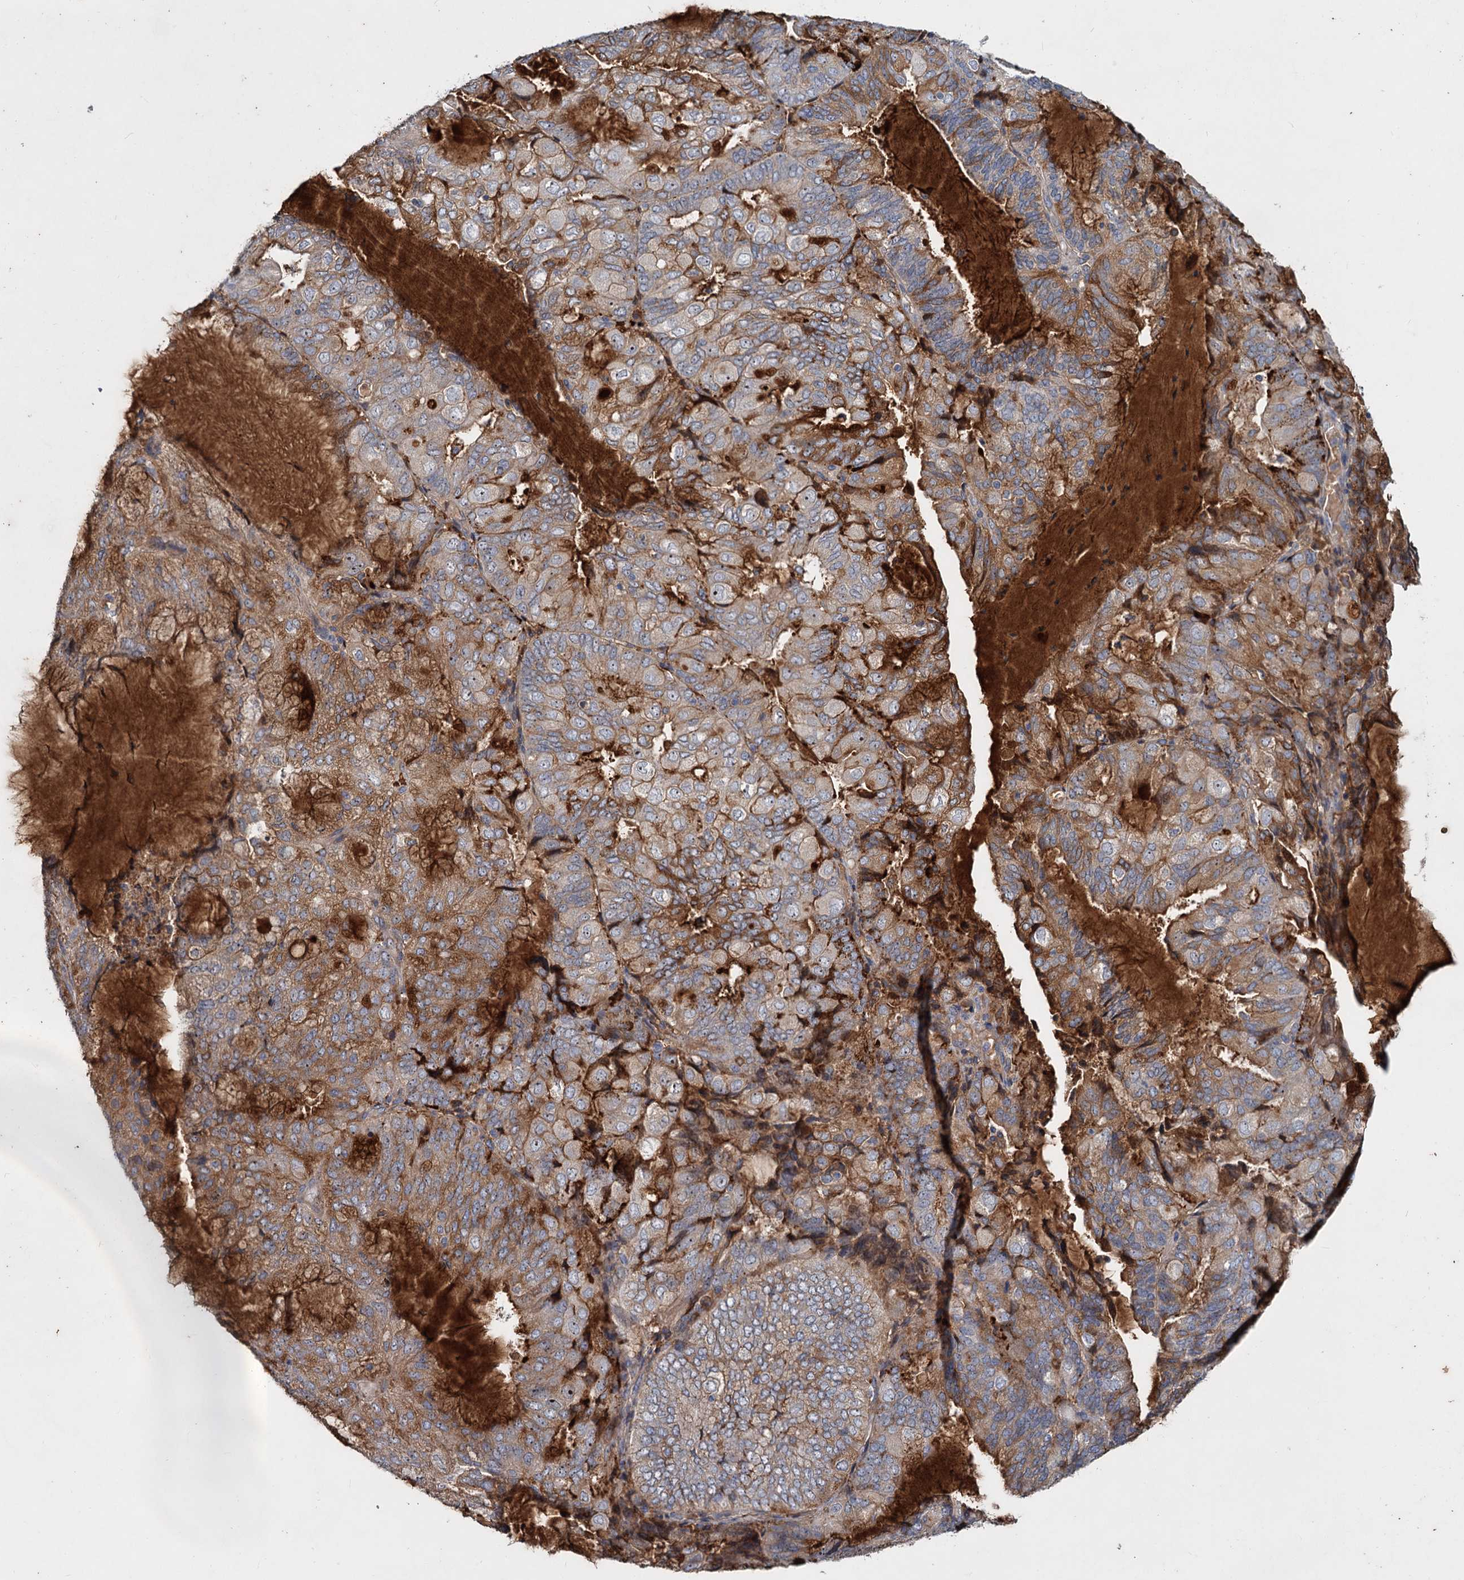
{"staining": {"intensity": "strong", "quantity": "25%-75%", "location": "cytoplasmic/membranous"}, "tissue": "endometrial cancer", "cell_type": "Tumor cells", "image_type": "cancer", "snomed": [{"axis": "morphology", "description": "Adenocarcinoma, NOS"}, {"axis": "topography", "description": "Endometrium"}], "caption": "A photomicrograph showing strong cytoplasmic/membranous expression in approximately 25%-75% of tumor cells in endometrial cancer, as visualized by brown immunohistochemical staining.", "gene": "CHRD", "patient": {"sex": "female", "age": 81}}